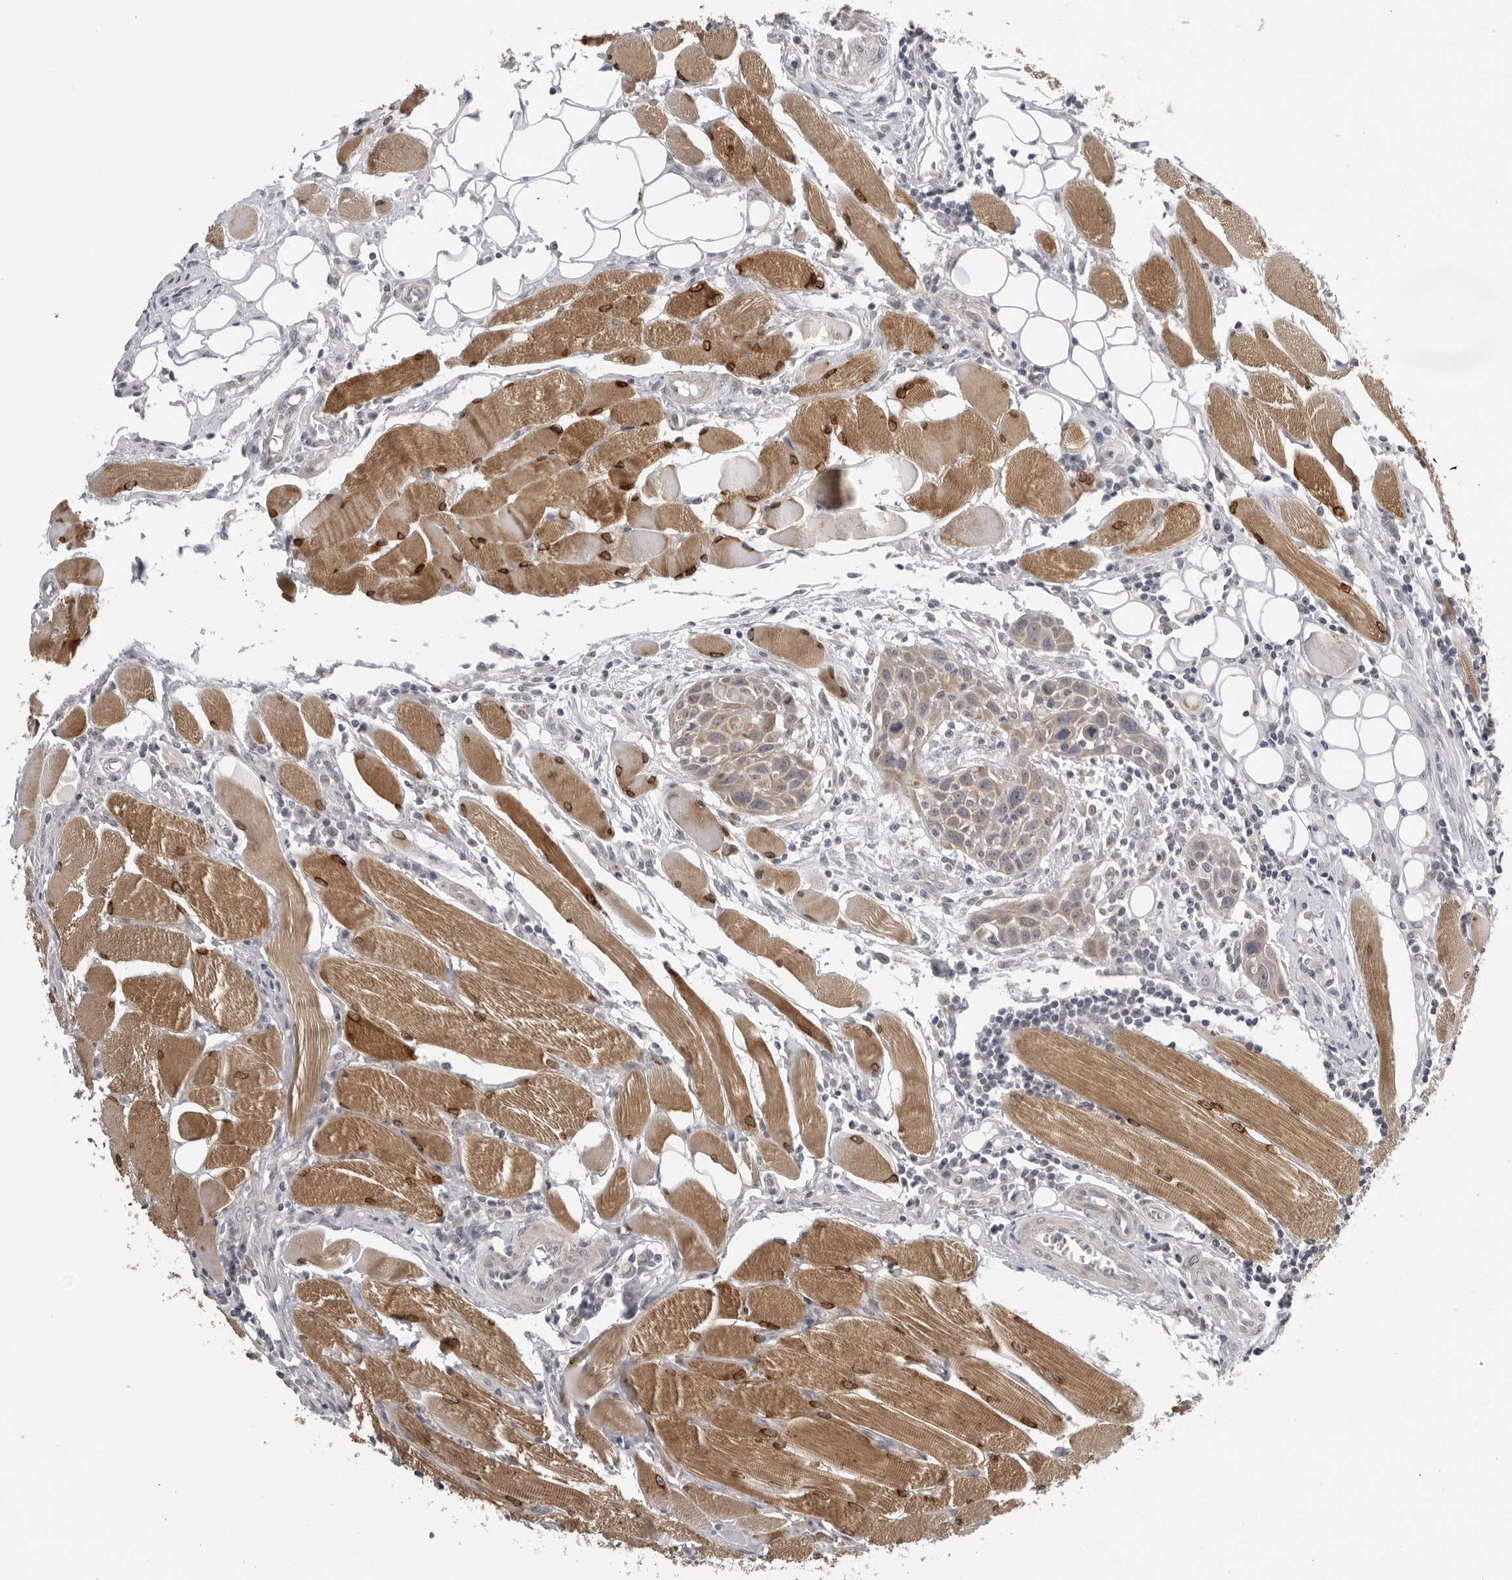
{"staining": {"intensity": "weak", "quantity": ">75%", "location": "cytoplasmic/membranous"}, "tissue": "head and neck cancer", "cell_type": "Tumor cells", "image_type": "cancer", "snomed": [{"axis": "morphology", "description": "Squamous cell carcinoma, NOS"}, {"axis": "topography", "description": "Oral tissue"}, {"axis": "topography", "description": "Head-Neck"}], "caption": "The micrograph demonstrates a brown stain indicating the presence of a protein in the cytoplasmic/membranous of tumor cells in head and neck cancer (squamous cell carcinoma).", "gene": "CPT2", "patient": {"sex": "female", "age": 50}}